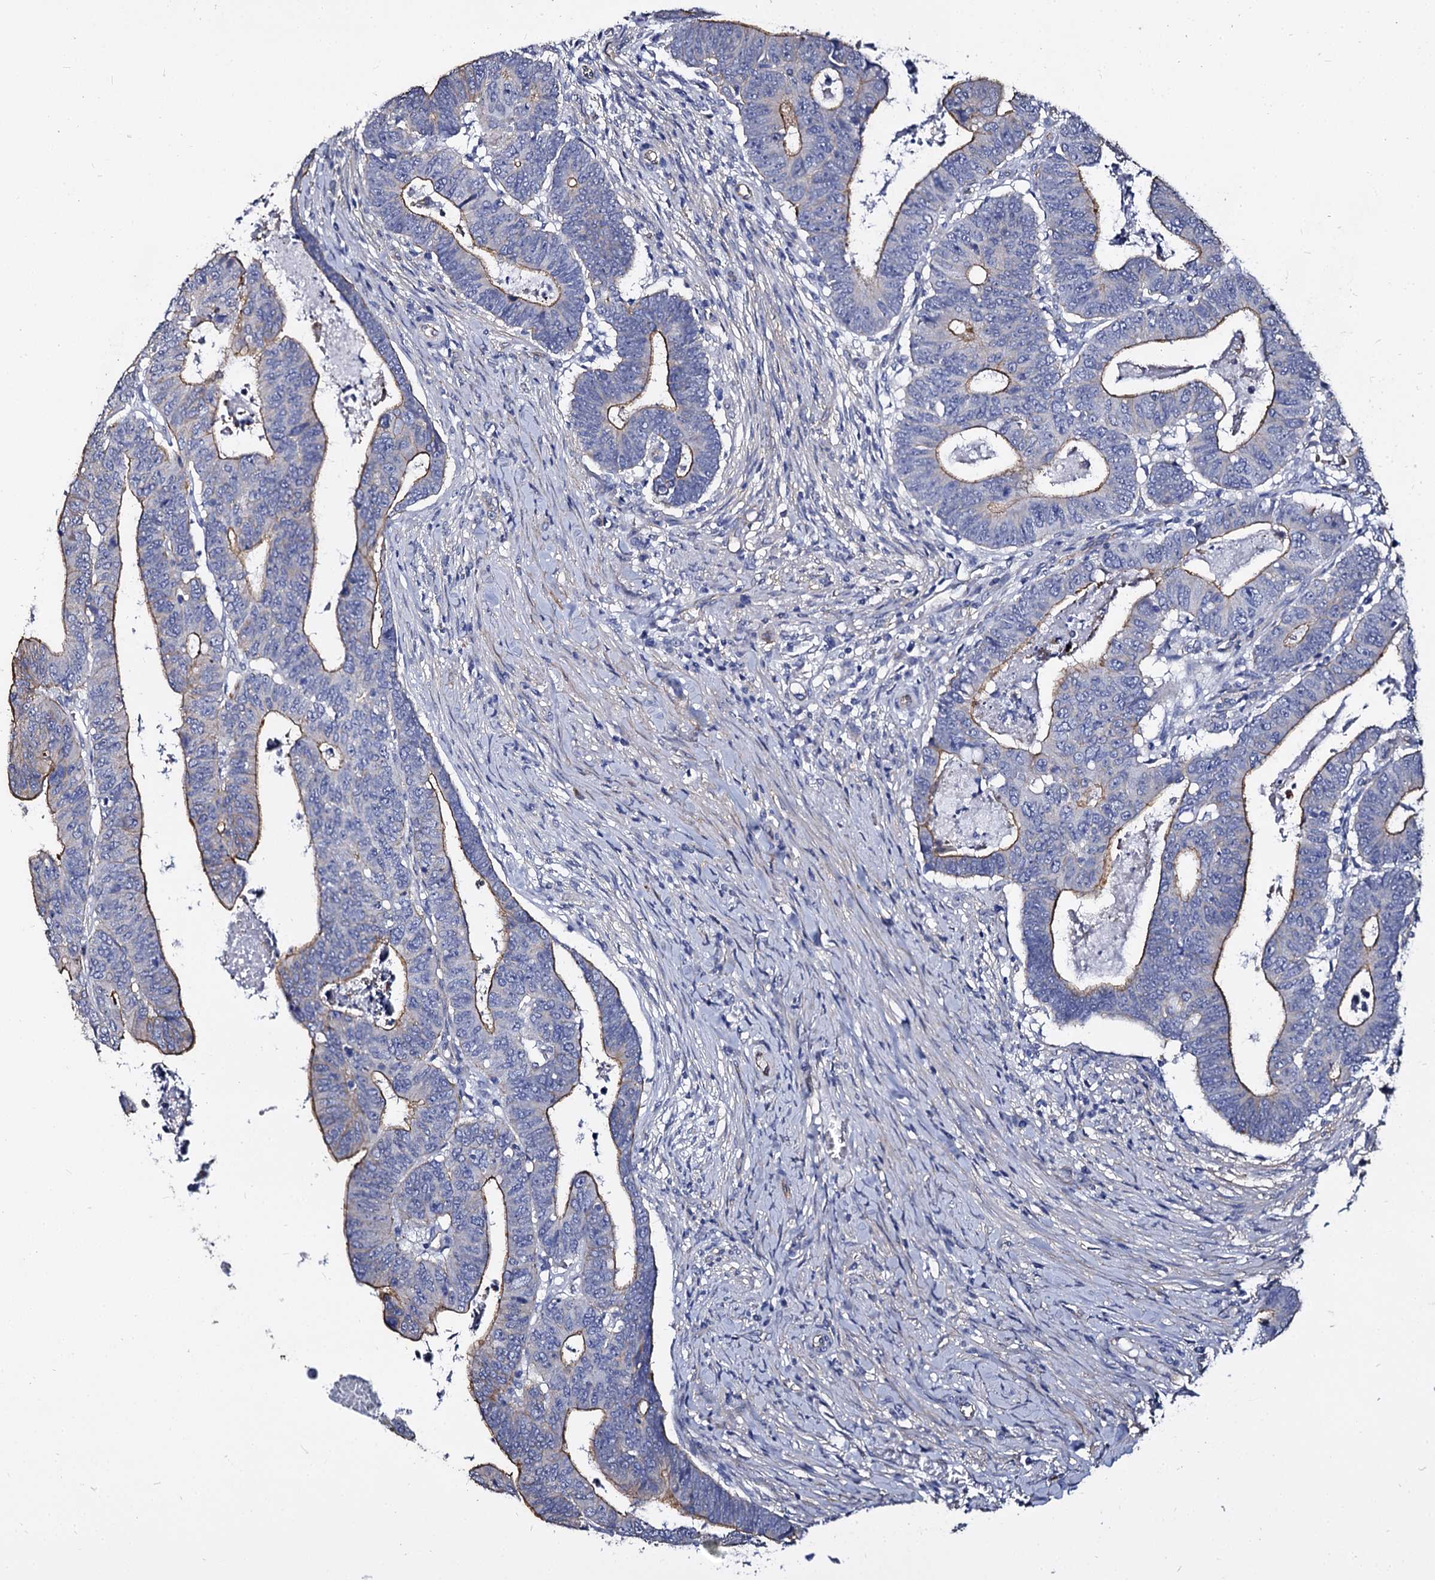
{"staining": {"intensity": "moderate", "quantity": "25%-75%", "location": "cytoplasmic/membranous"}, "tissue": "colorectal cancer", "cell_type": "Tumor cells", "image_type": "cancer", "snomed": [{"axis": "morphology", "description": "Normal tissue, NOS"}, {"axis": "morphology", "description": "Adenocarcinoma, NOS"}, {"axis": "topography", "description": "Rectum"}], "caption": "An immunohistochemistry (IHC) micrograph of tumor tissue is shown. Protein staining in brown shows moderate cytoplasmic/membranous positivity in colorectal cancer (adenocarcinoma) within tumor cells.", "gene": "CBFB", "patient": {"sex": "female", "age": 65}}